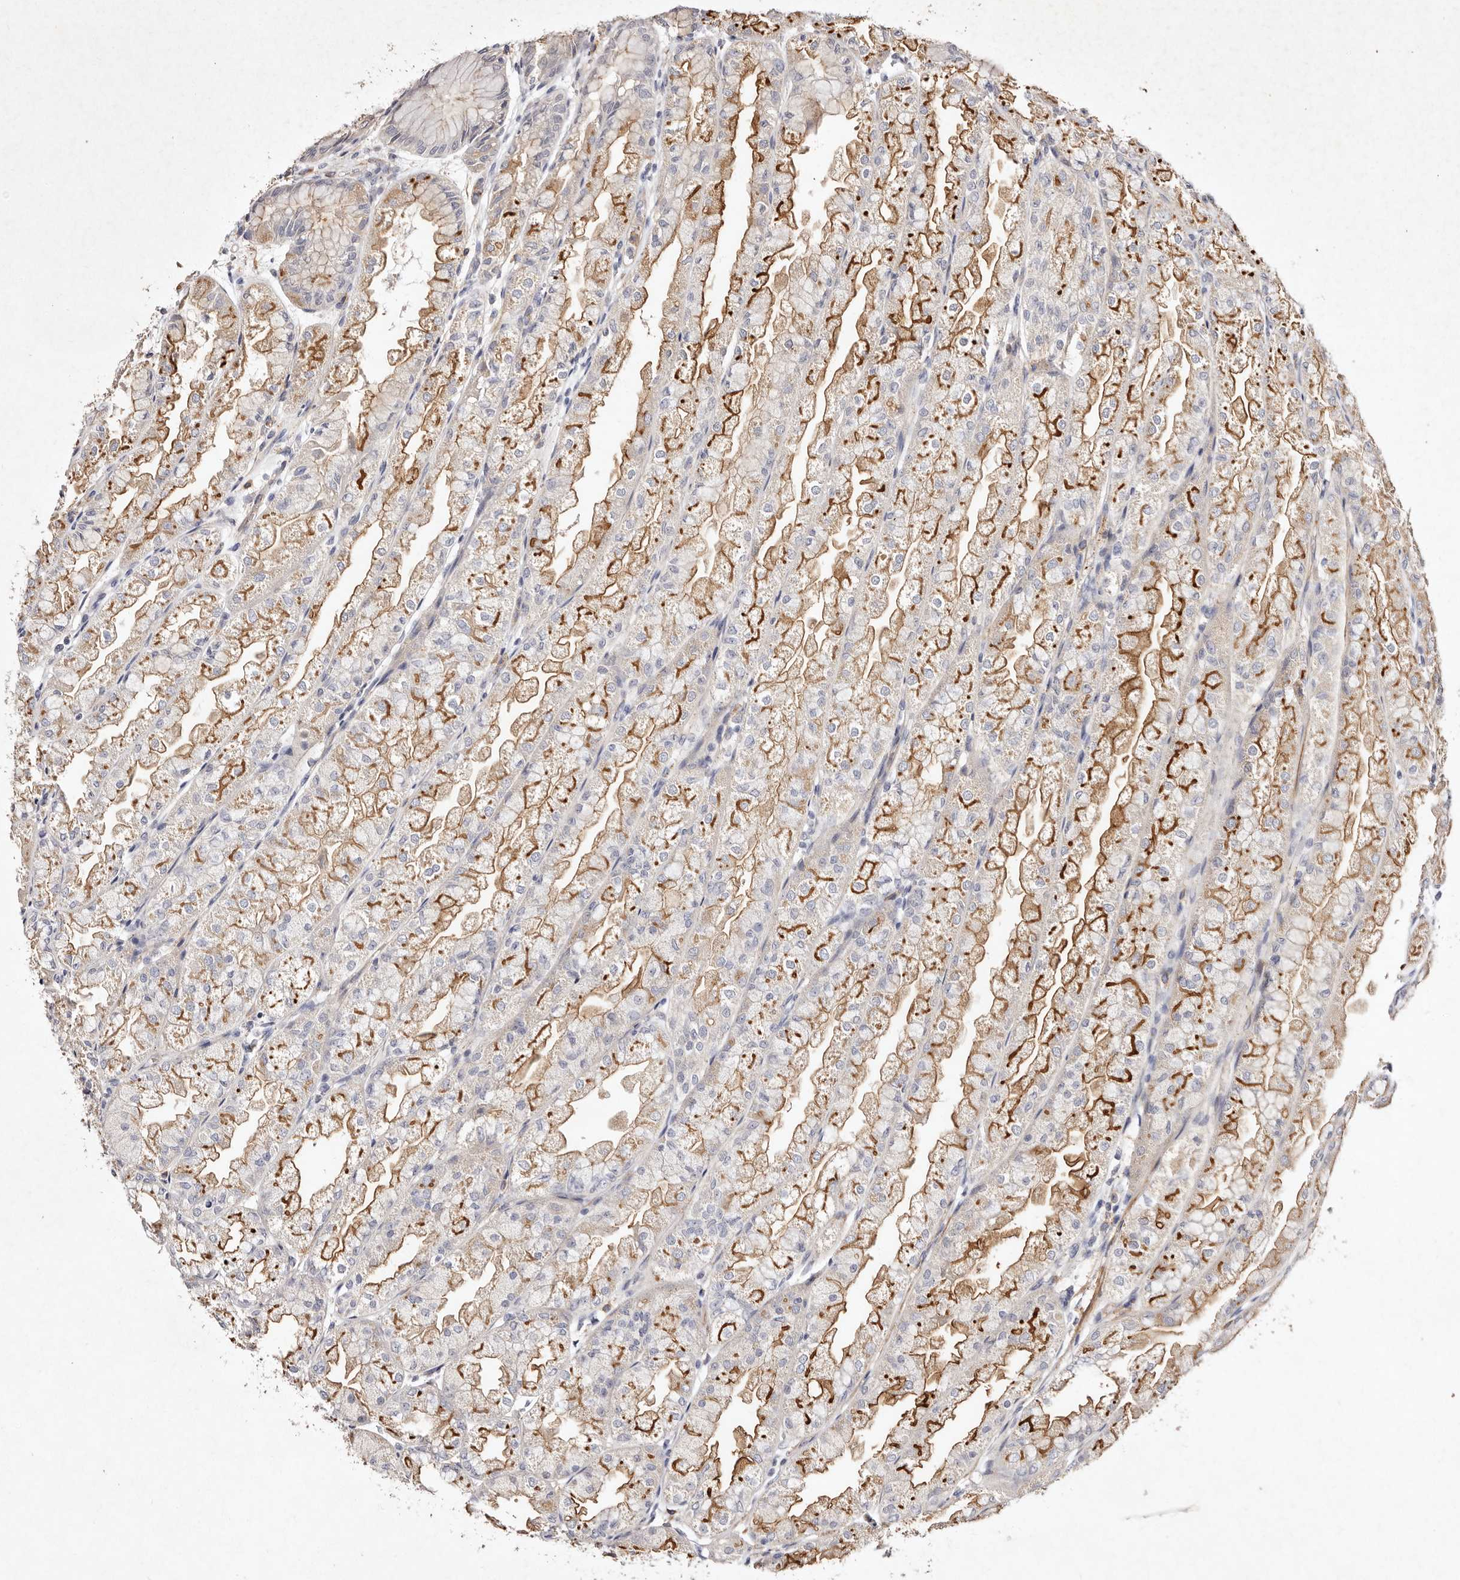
{"staining": {"intensity": "moderate", "quantity": "25%-75%", "location": "cytoplasmic/membranous"}, "tissue": "stomach", "cell_type": "Glandular cells", "image_type": "normal", "snomed": [{"axis": "morphology", "description": "Normal tissue, NOS"}, {"axis": "topography", "description": "Stomach, upper"}], "caption": "Protein staining by IHC displays moderate cytoplasmic/membranous staining in approximately 25%-75% of glandular cells in normal stomach.", "gene": "MTMR11", "patient": {"sex": "male", "age": 47}}